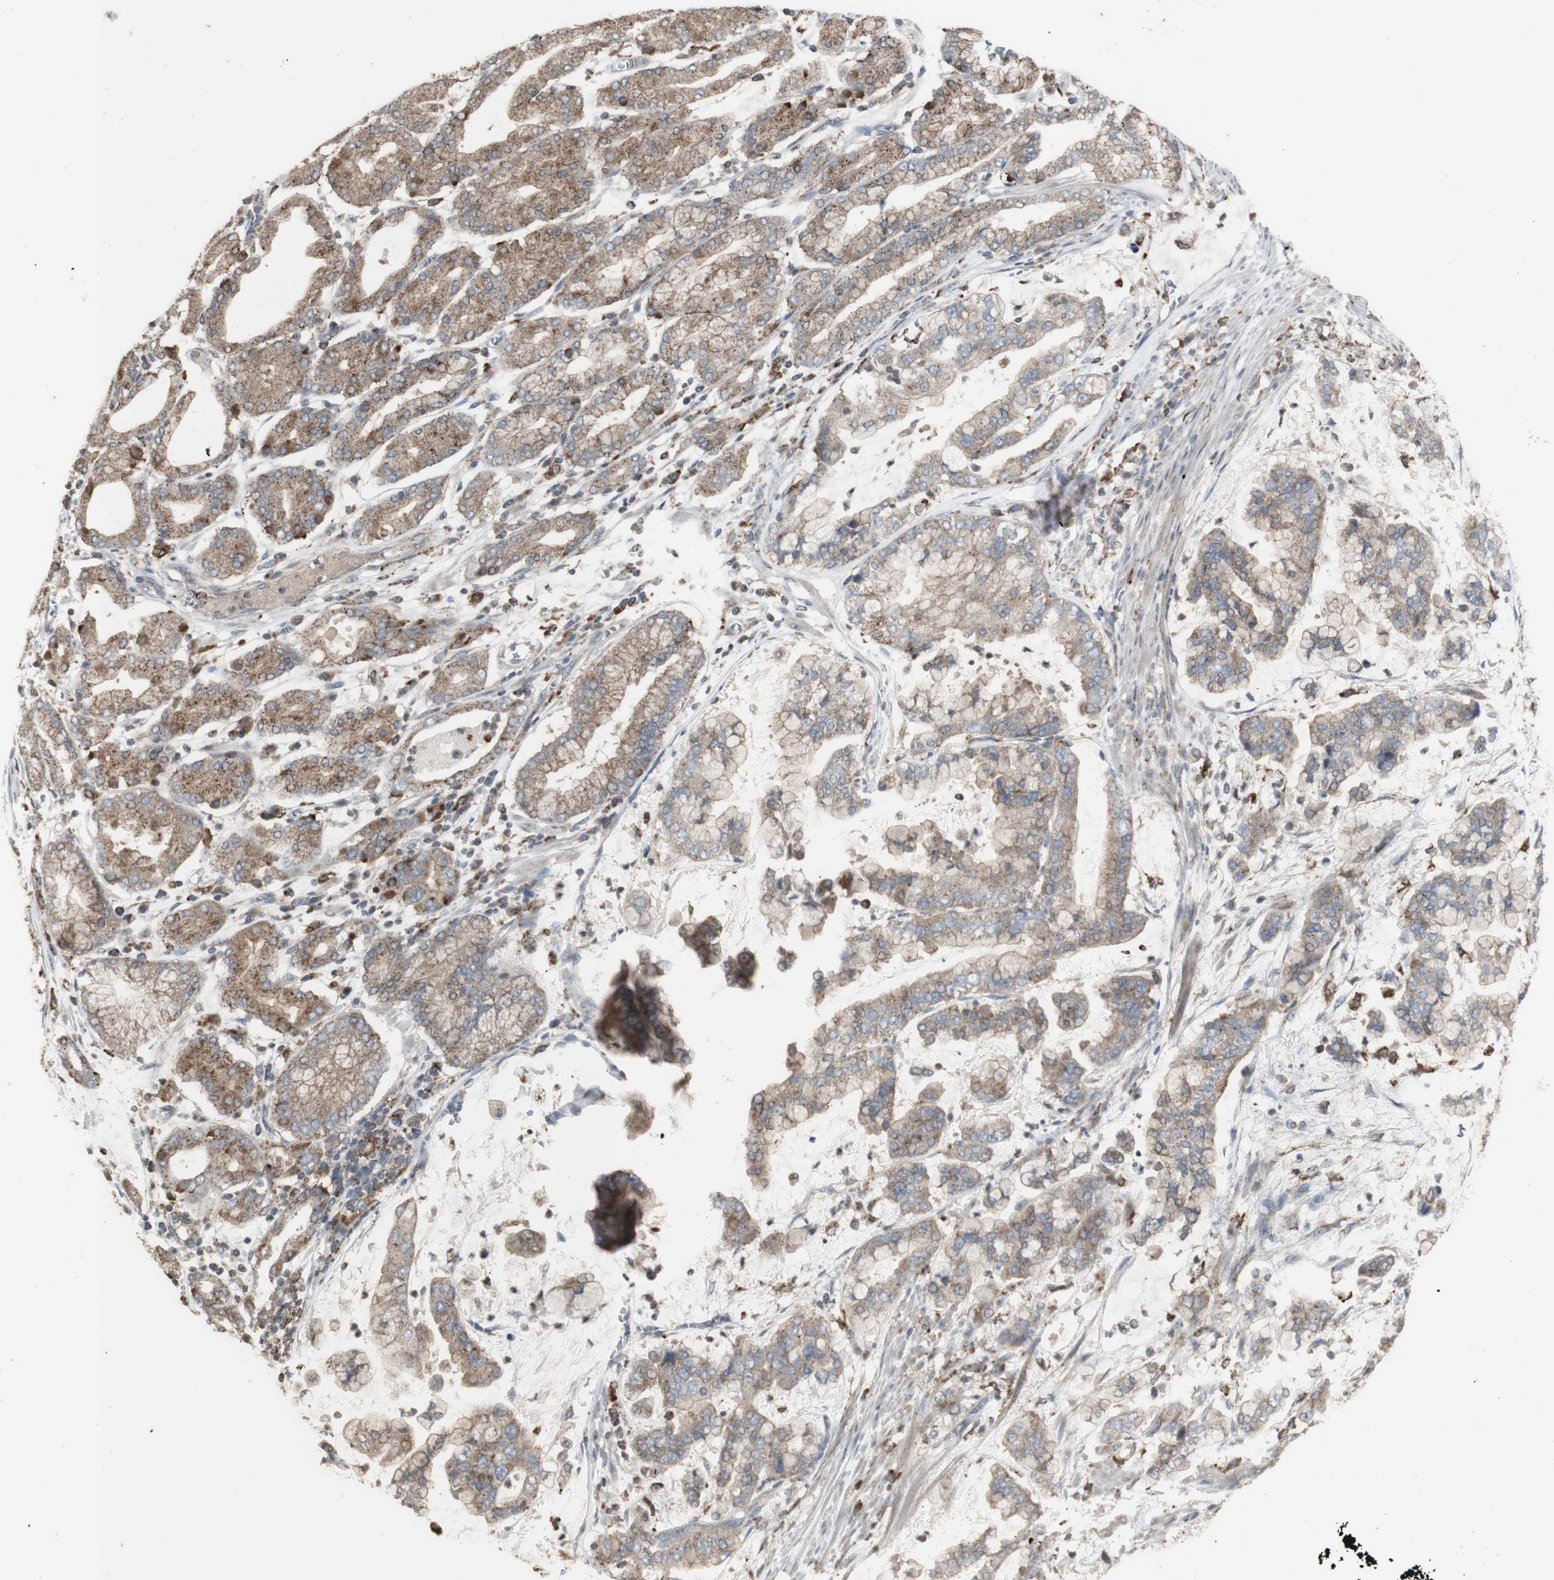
{"staining": {"intensity": "moderate", "quantity": ">75%", "location": "cytoplasmic/membranous"}, "tissue": "stomach cancer", "cell_type": "Tumor cells", "image_type": "cancer", "snomed": [{"axis": "morphology", "description": "Normal tissue, NOS"}, {"axis": "morphology", "description": "Adenocarcinoma, NOS"}, {"axis": "topography", "description": "Stomach, upper"}, {"axis": "topography", "description": "Stomach"}], "caption": "This photomicrograph demonstrates immunohistochemistry (IHC) staining of human adenocarcinoma (stomach), with medium moderate cytoplasmic/membranous expression in about >75% of tumor cells.", "gene": "ATP6V1E1", "patient": {"sex": "male", "age": 76}}